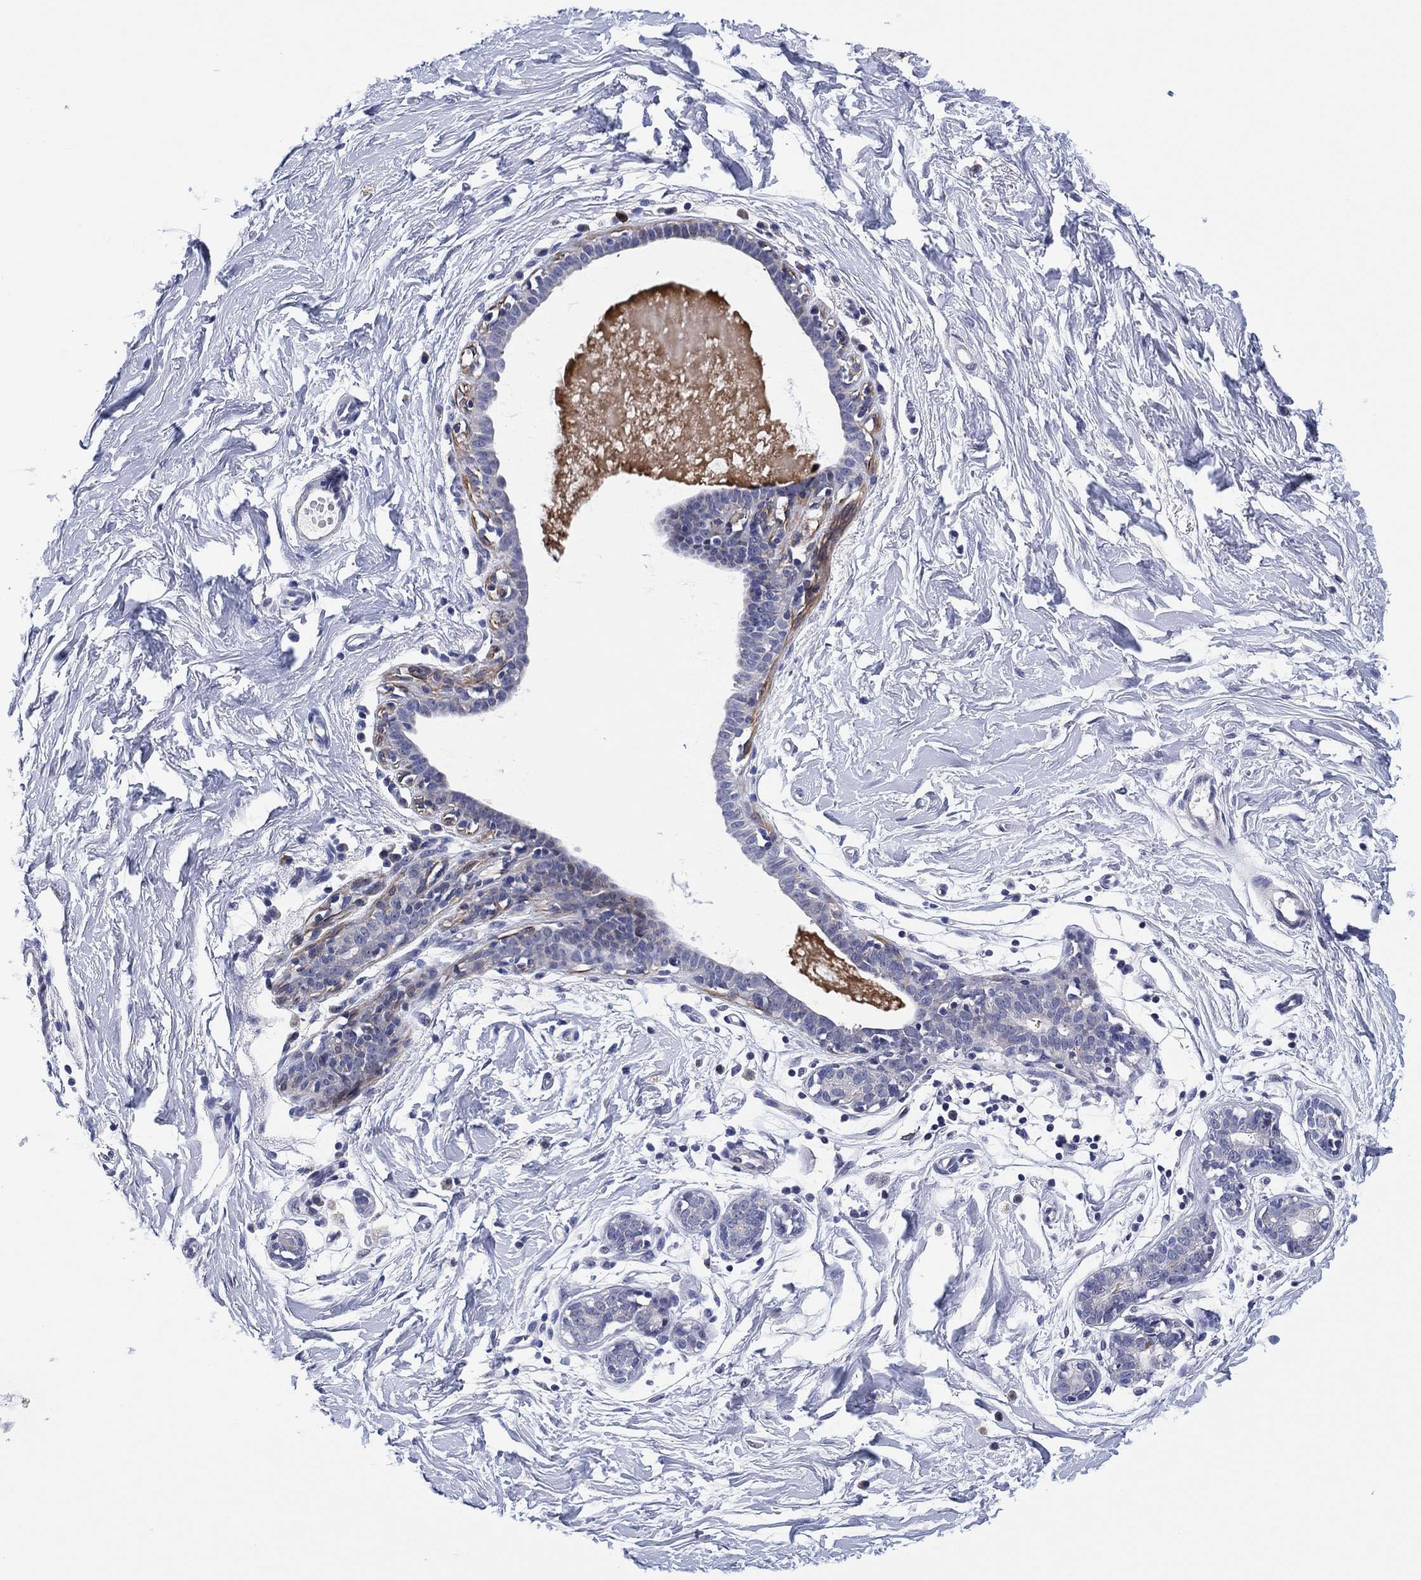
{"staining": {"intensity": "negative", "quantity": "none", "location": "none"}, "tissue": "breast", "cell_type": "Adipocytes", "image_type": "normal", "snomed": [{"axis": "morphology", "description": "Normal tissue, NOS"}, {"axis": "topography", "description": "Breast"}], "caption": "IHC image of normal breast: breast stained with DAB (3,3'-diaminobenzidine) shows no significant protein positivity in adipocytes.", "gene": "CLIP3", "patient": {"sex": "female", "age": 37}}